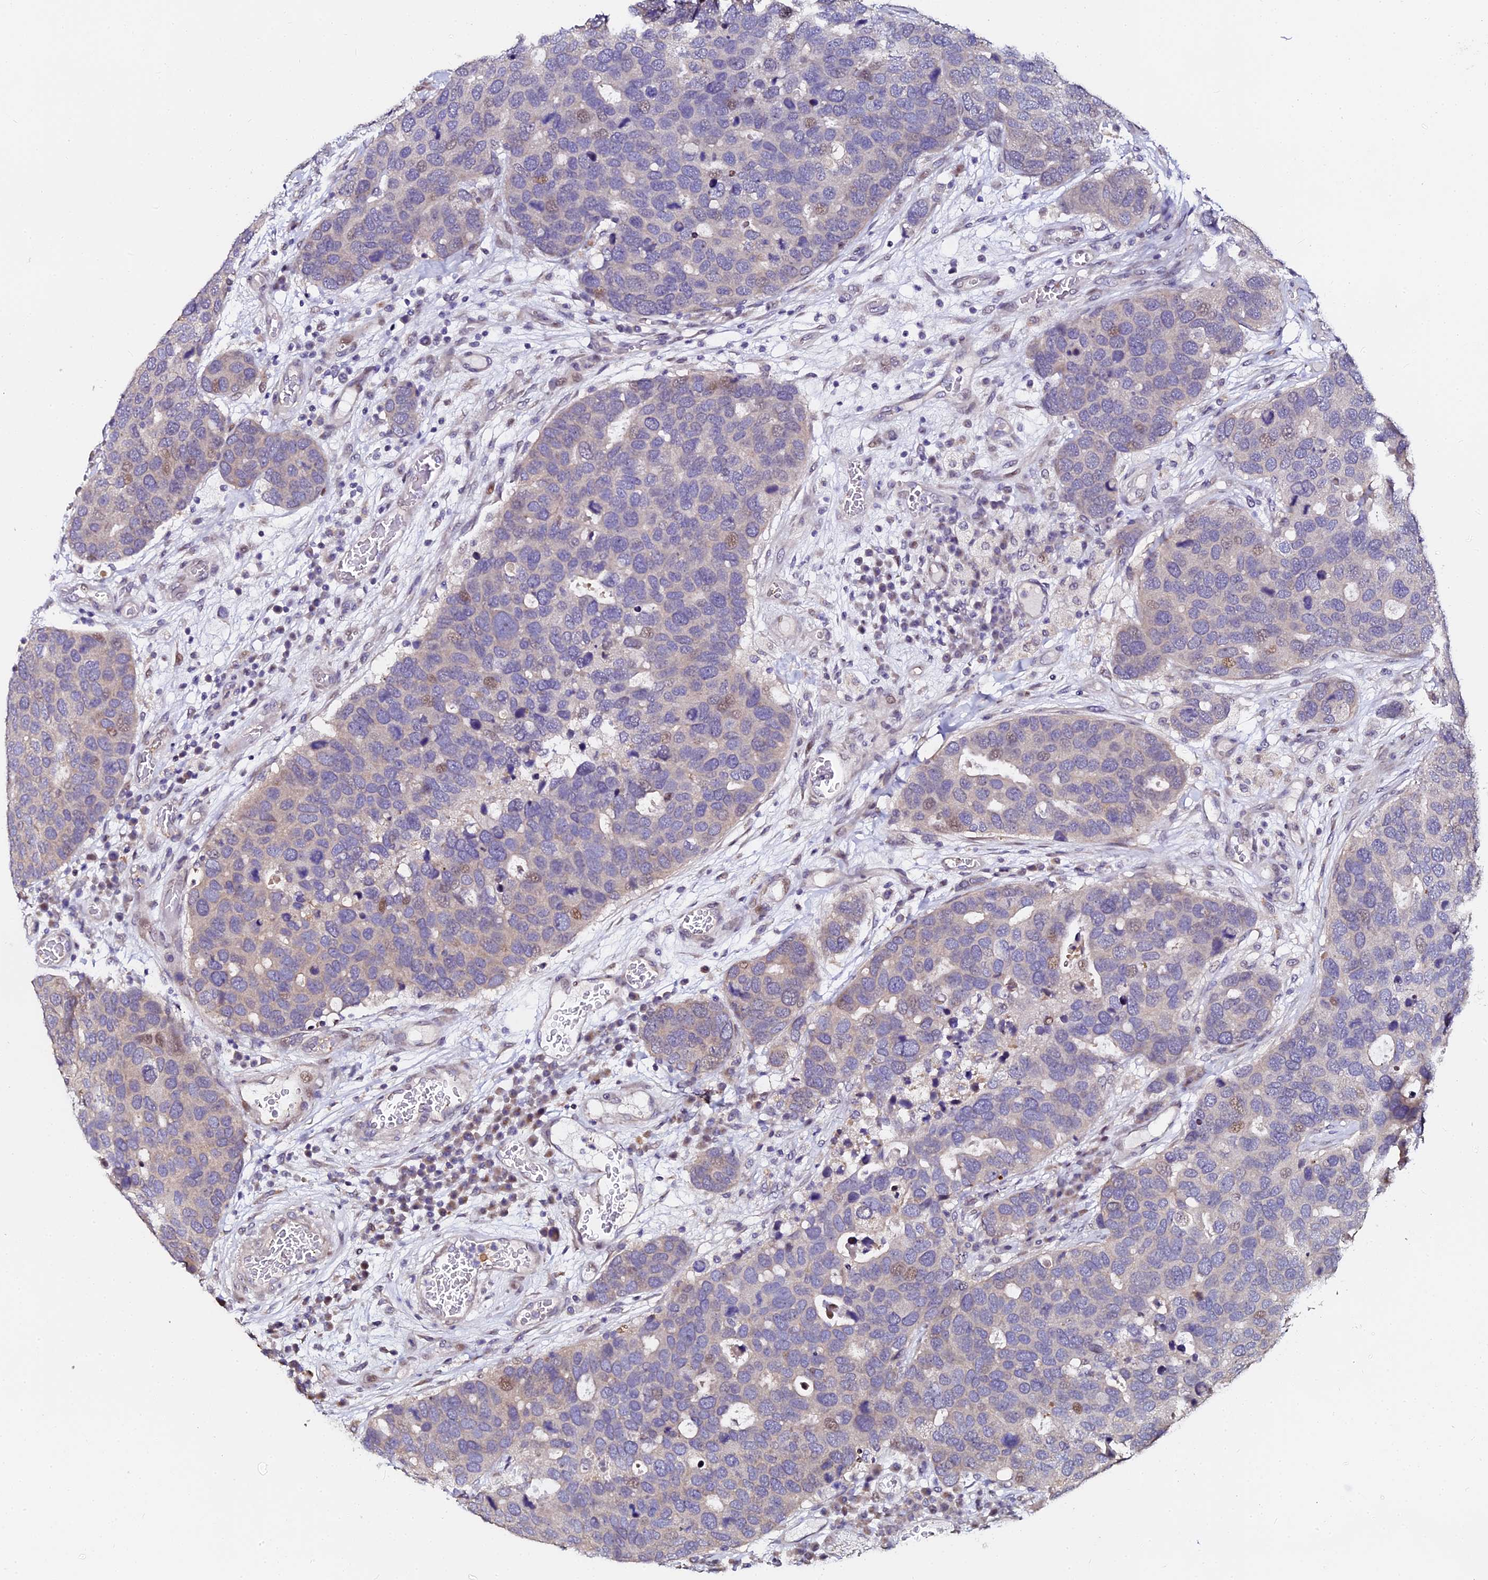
{"staining": {"intensity": "moderate", "quantity": "<25%", "location": "nuclear"}, "tissue": "breast cancer", "cell_type": "Tumor cells", "image_type": "cancer", "snomed": [{"axis": "morphology", "description": "Duct carcinoma"}, {"axis": "topography", "description": "Breast"}], "caption": "DAB immunohistochemical staining of human breast infiltrating ductal carcinoma shows moderate nuclear protein staining in about <25% of tumor cells.", "gene": "GPN3", "patient": {"sex": "female", "age": 83}}